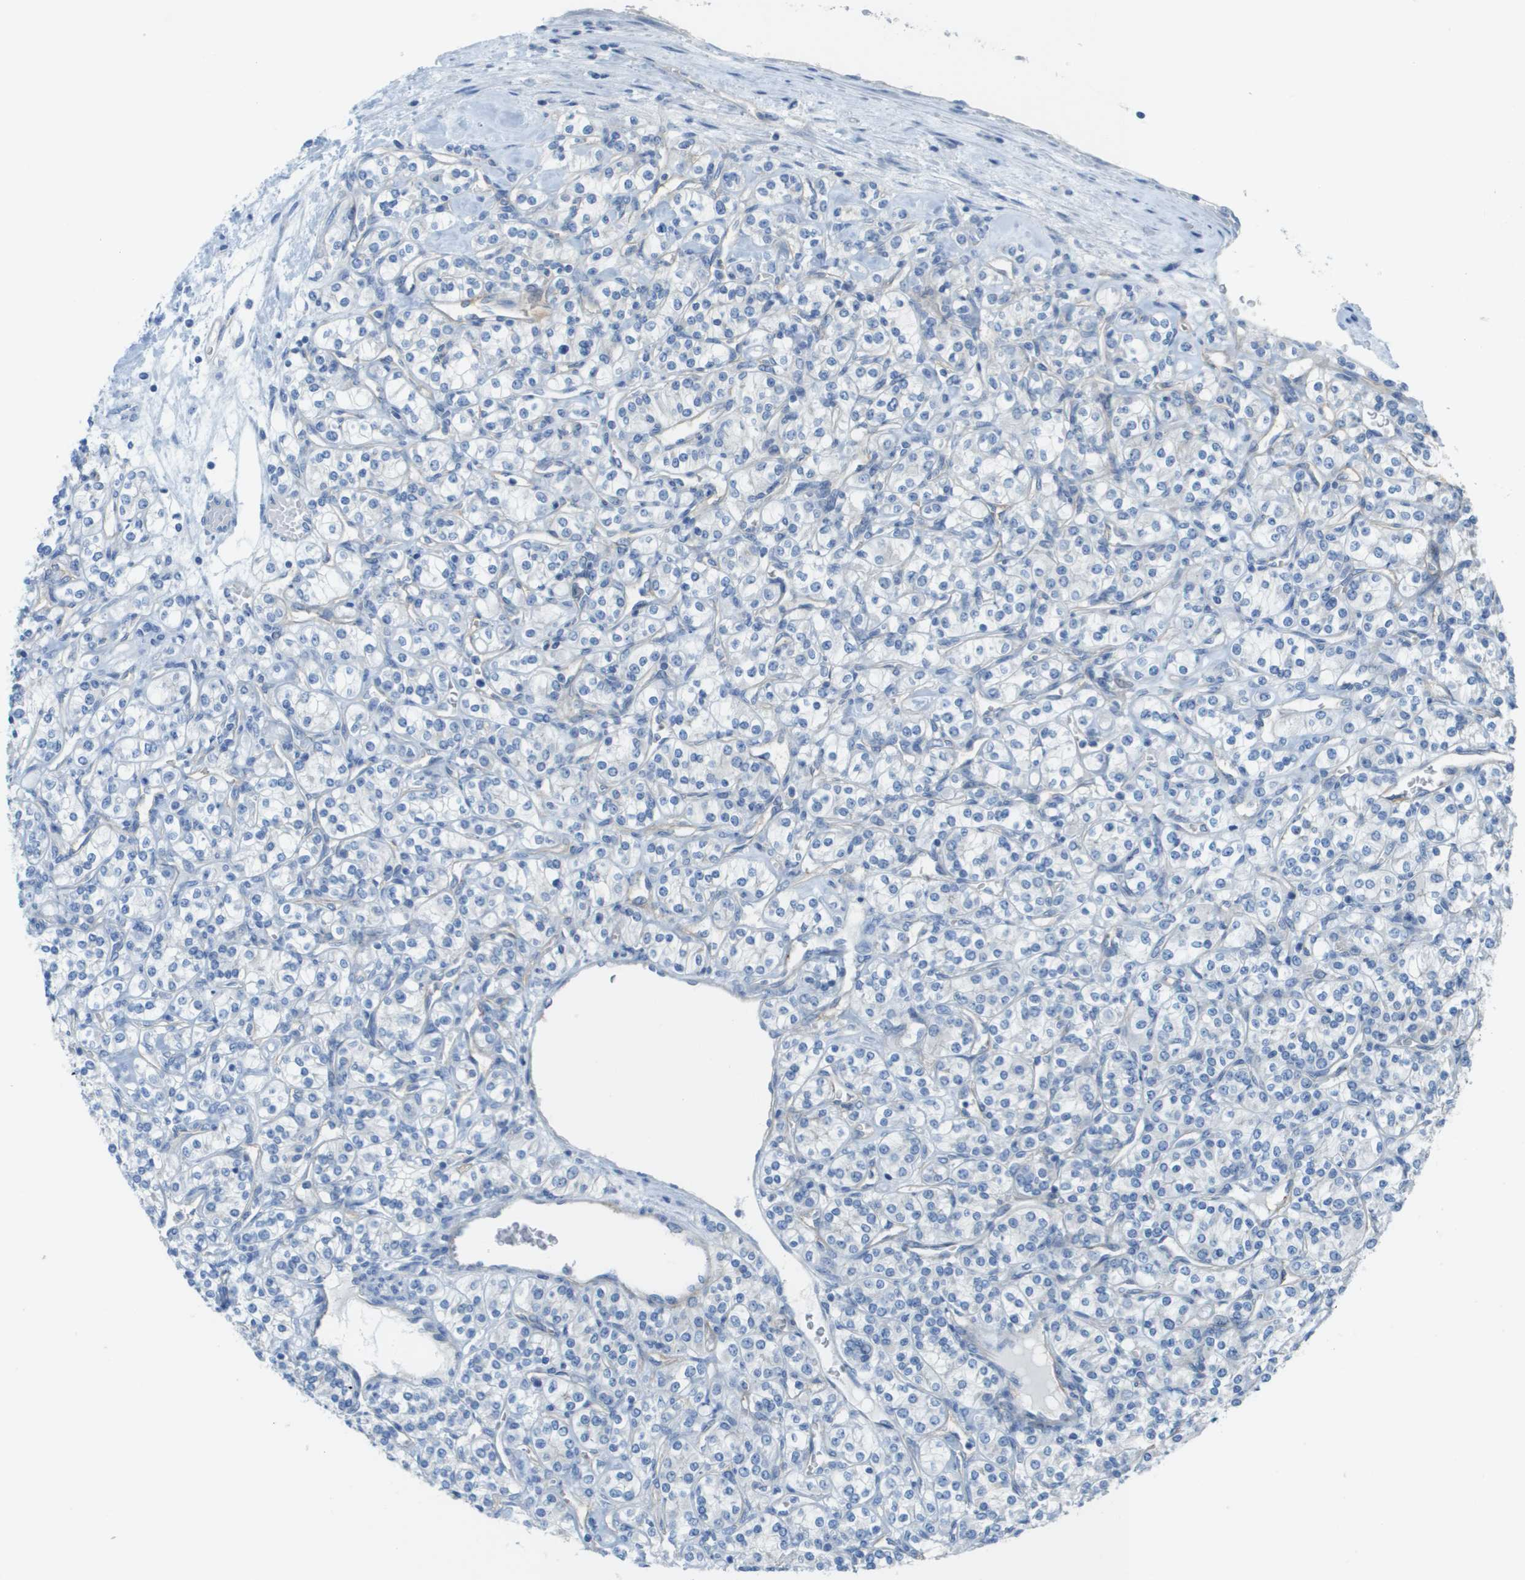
{"staining": {"intensity": "negative", "quantity": "none", "location": "none"}, "tissue": "renal cancer", "cell_type": "Tumor cells", "image_type": "cancer", "snomed": [{"axis": "morphology", "description": "Adenocarcinoma, NOS"}, {"axis": "topography", "description": "Kidney"}], "caption": "Tumor cells are negative for protein expression in human renal cancer (adenocarcinoma). (DAB immunohistochemistry (IHC) visualized using brightfield microscopy, high magnification).", "gene": "CD46", "patient": {"sex": "male", "age": 77}}